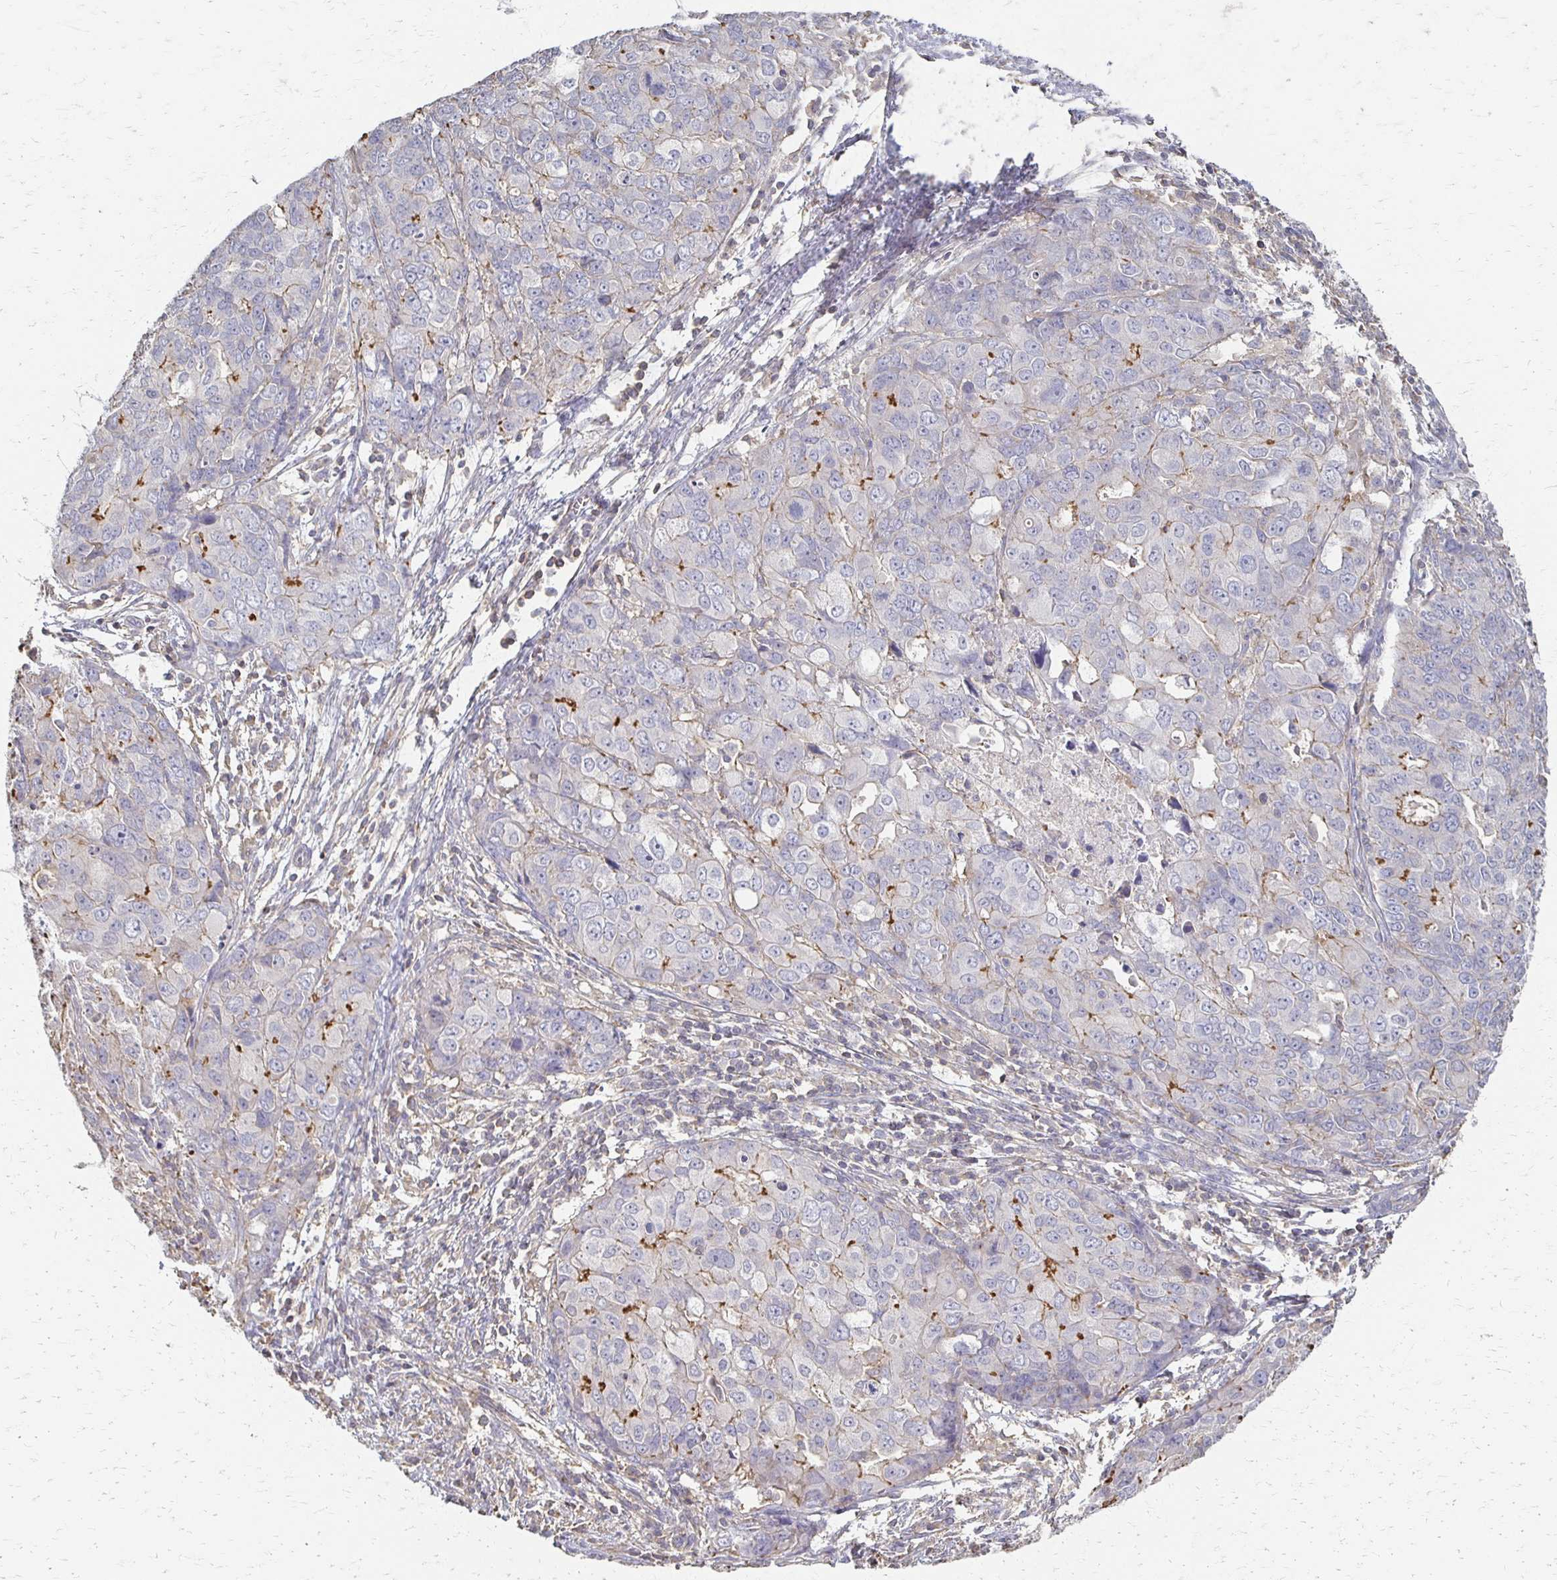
{"staining": {"intensity": "moderate", "quantity": "<25%", "location": "cytoplasmic/membranous"}, "tissue": "endometrial cancer", "cell_type": "Tumor cells", "image_type": "cancer", "snomed": [{"axis": "morphology", "description": "Adenocarcinoma, NOS"}, {"axis": "topography", "description": "Uterus"}], "caption": "Adenocarcinoma (endometrial) stained with a brown dye shows moderate cytoplasmic/membranous positive positivity in approximately <25% of tumor cells.", "gene": "C1QTNF7", "patient": {"sex": "female", "age": 79}}